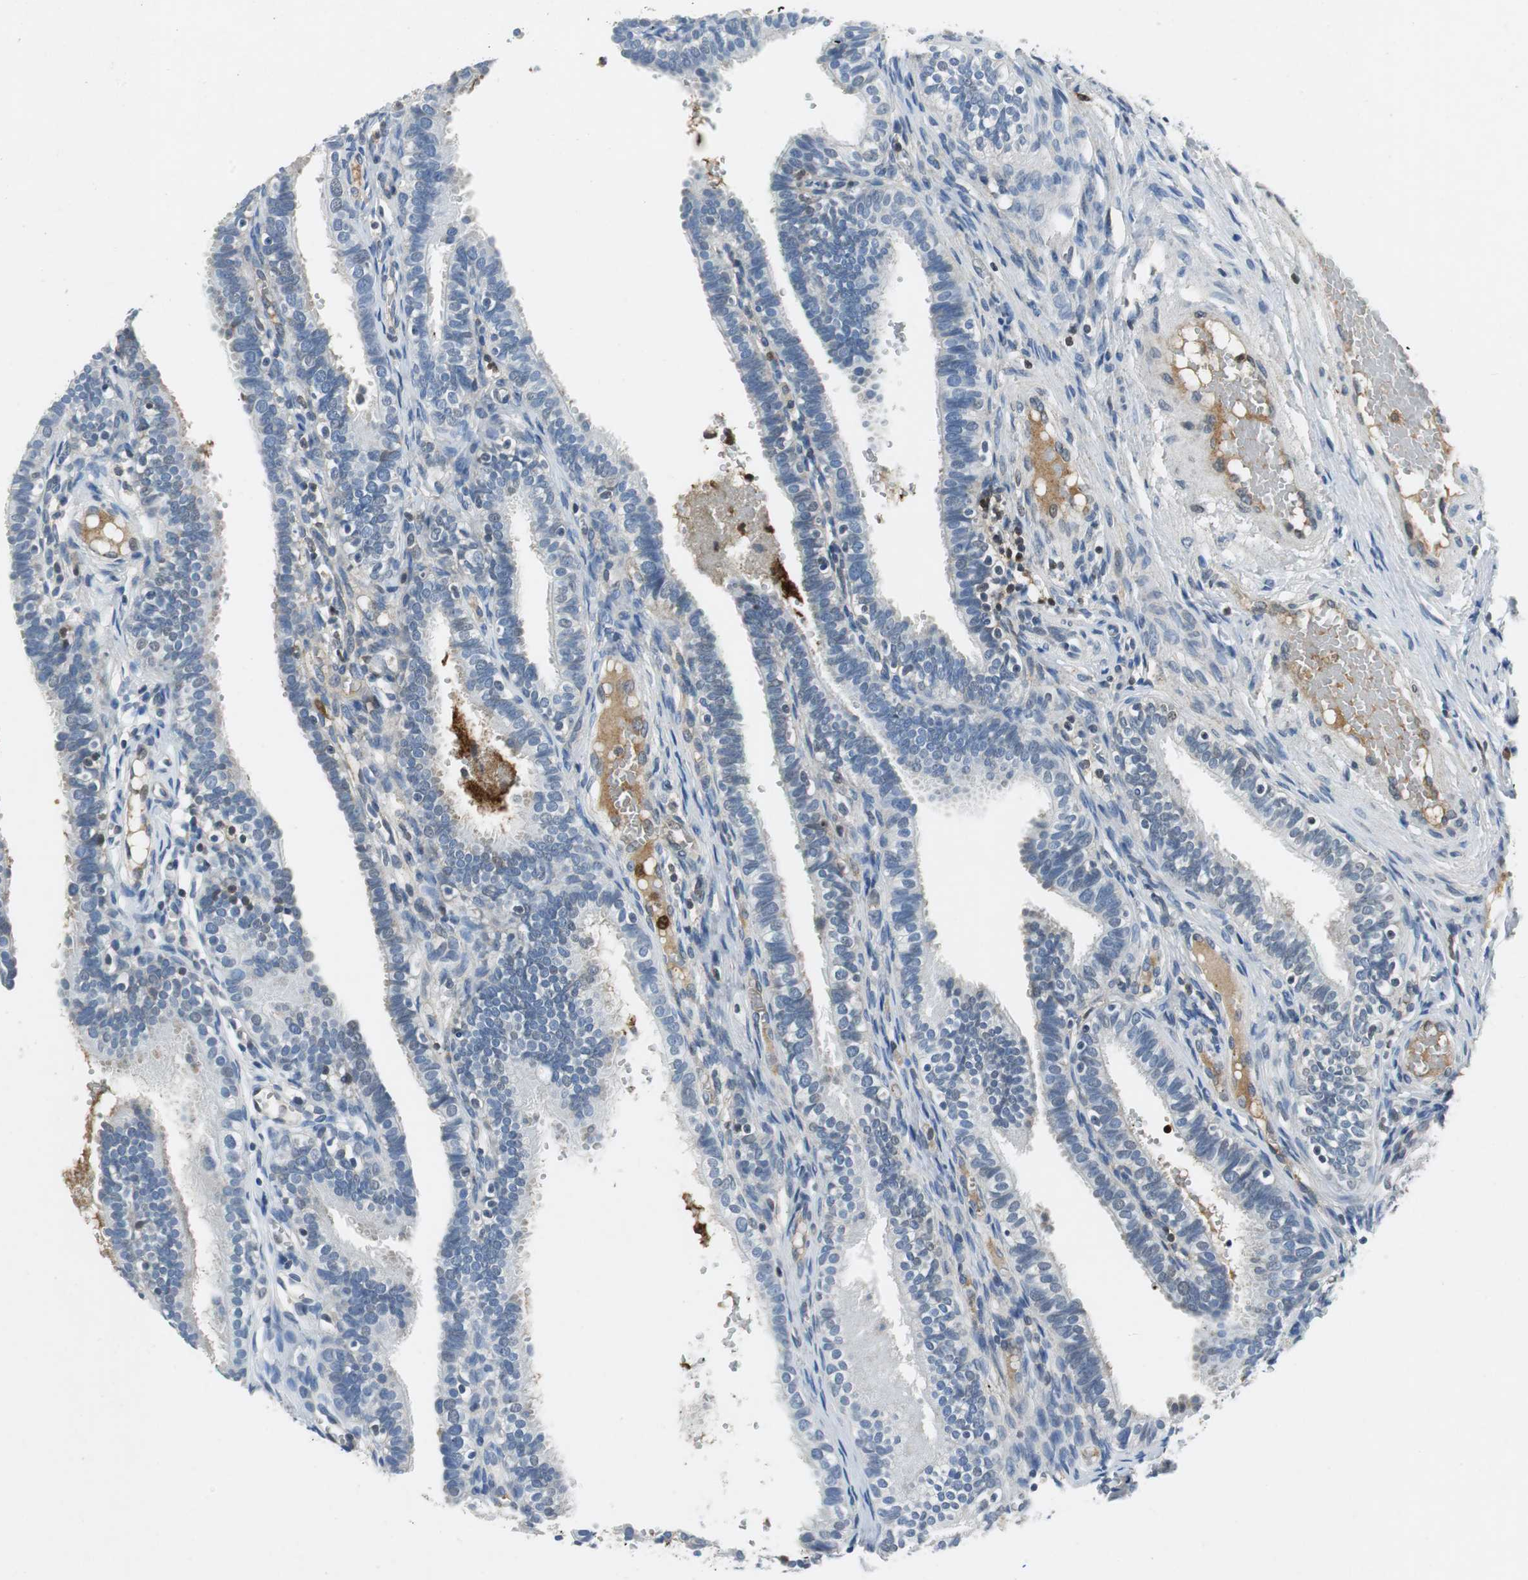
{"staining": {"intensity": "negative", "quantity": "none", "location": "none"}, "tissue": "fallopian tube", "cell_type": "Glandular cells", "image_type": "normal", "snomed": [{"axis": "morphology", "description": "Normal tissue, NOS"}, {"axis": "topography", "description": "Fallopian tube"}, {"axis": "topography", "description": "Placenta"}], "caption": "Fallopian tube was stained to show a protein in brown. There is no significant positivity in glandular cells. (DAB immunohistochemistry visualized using brightfield microscopy, high magnification).", "gene": "ORM1", "patient": {"sex": "female", "age": 34}}